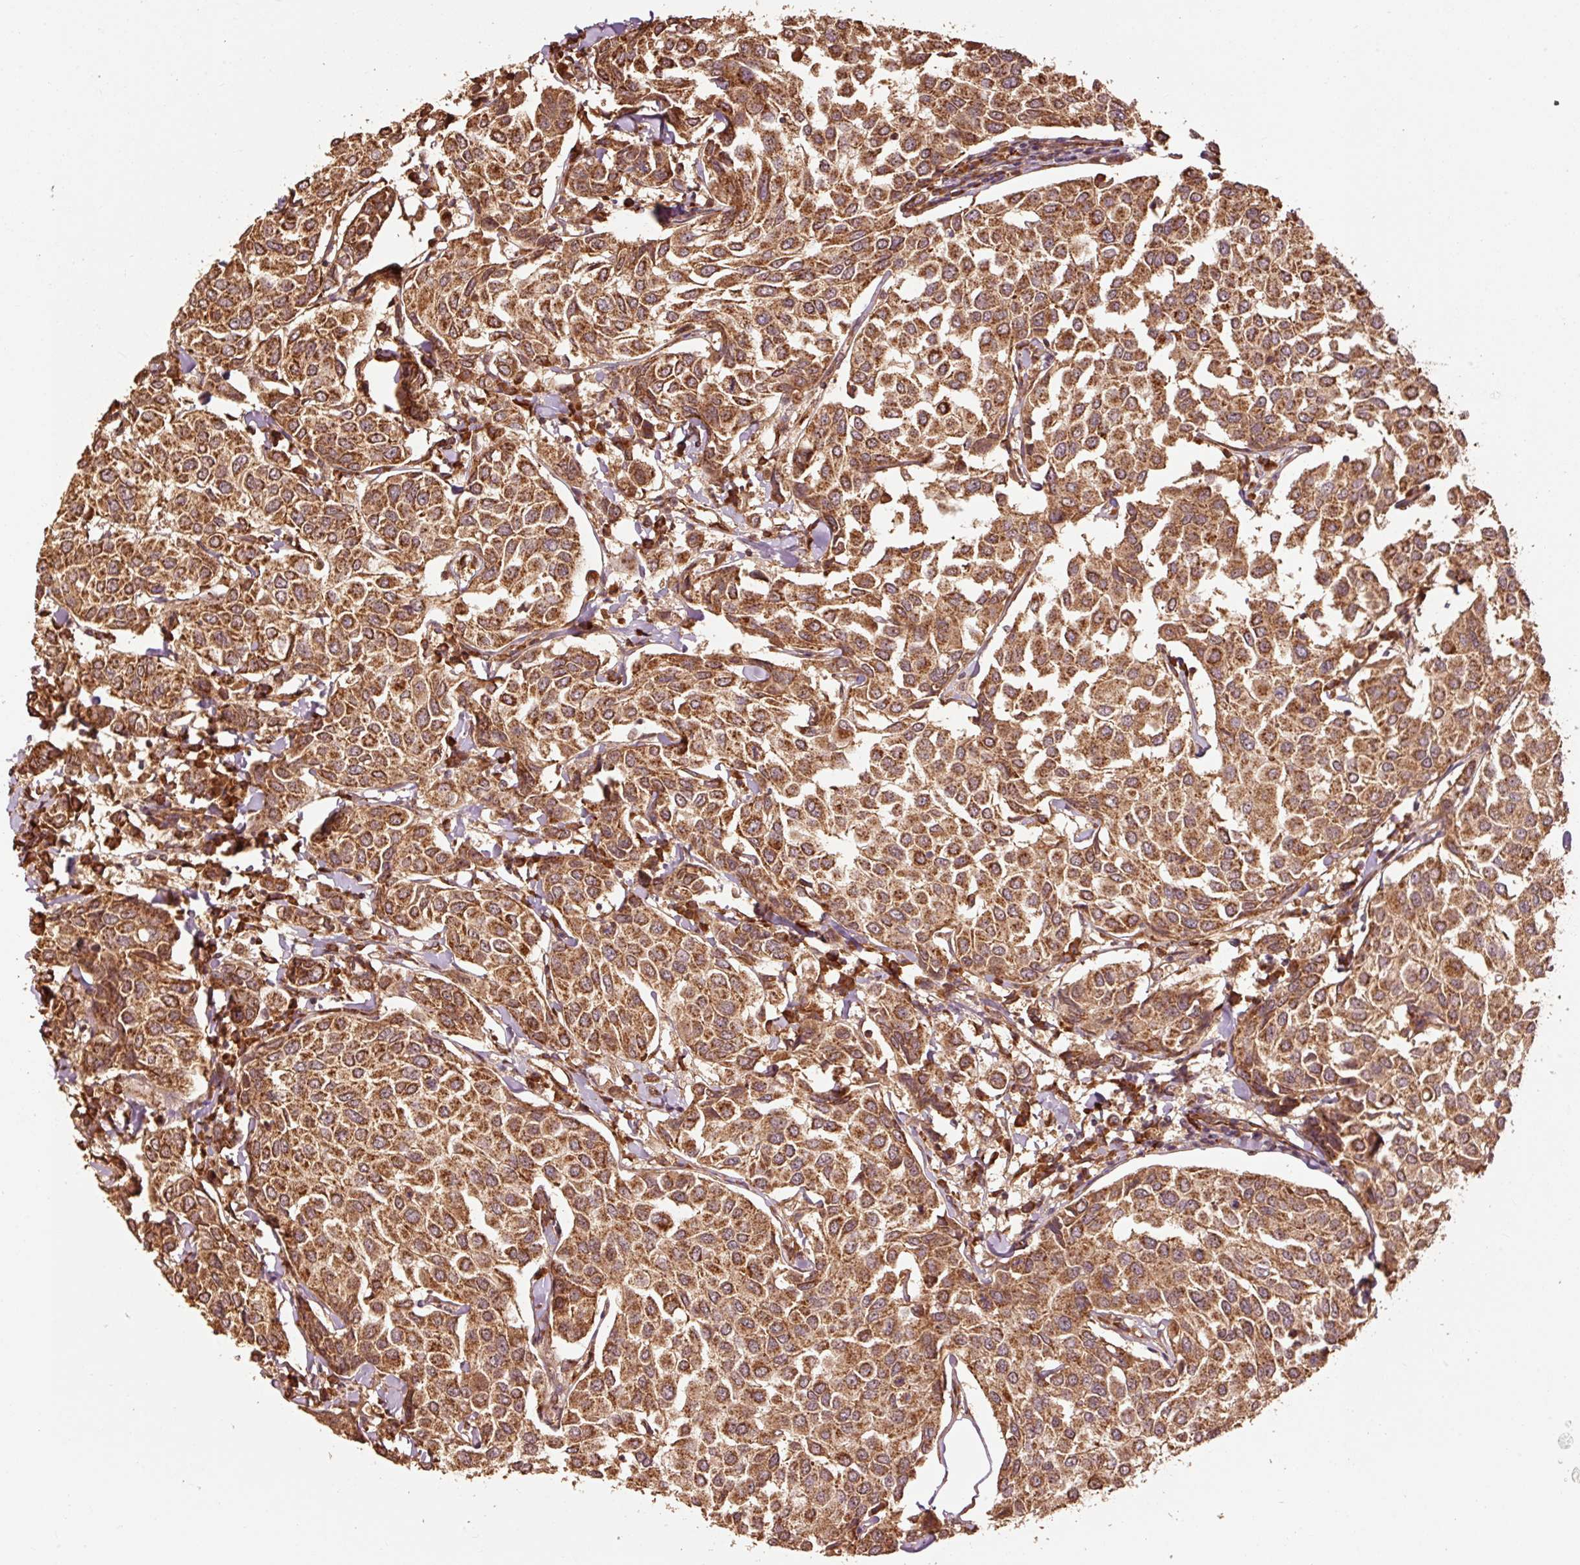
{"staining": {"intensity": "strong", "quantity": ">75%", "location": "cytoplasmic/membranous"}, "tissue": "breast cancer", "cell_type": "Tumor cells", "image_type": "cancer", "snomed": [{"axis": "morphology", "description": "Duct carcinoma"}, {"axis": "topography", "description": "Breast"}], "caption": "Breast invasive ductal carcinoma was stained to show a protein in brown. There is high levels of strong cytoplasmic/membranous positivity in about >75% of tumor cells. Immunohistochemistry (ihc) stains the protein of interest in brown and the nuclei are stained blue.", "gene": "MRPL16", "patient": {"sex": "female", "age": 55}}